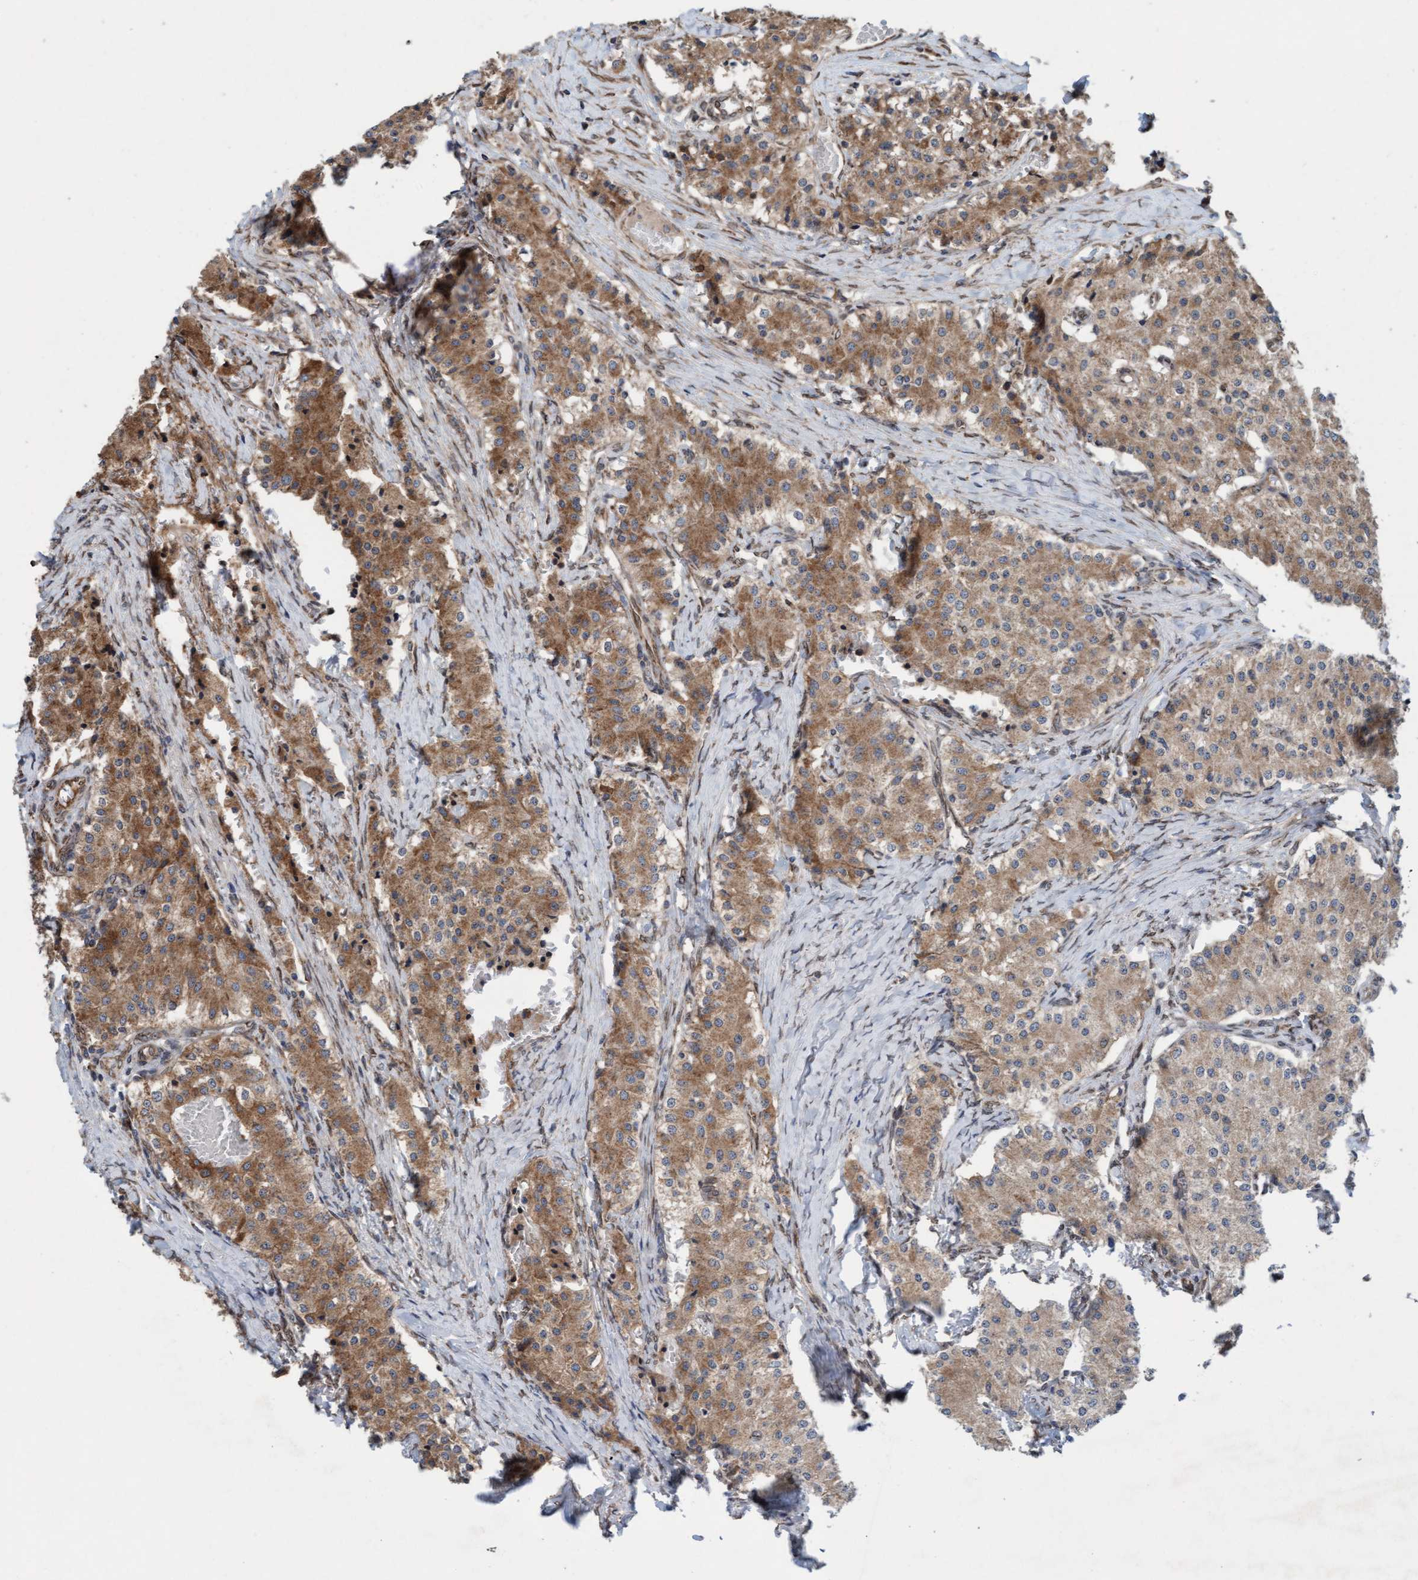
{"staining": {"intensity": "moderate", "quantity": ">75%", "location": "cytoplasmic/membranous"}, "tissue": "carcinoid", "cell_type": "Tumor cells", "image_type": "cancer", "snomed": [{"axis": "morphology", "description": "Carcinoid, malignant, NOS"}, {"axis": "topography", "description": "Colon"}], "caption": "Immunohistochemical staining of carcinoid displays medium levels of moderate cytoplasmic/membranous staining in approximately >75% of tumor cells.", "gene": "MRPS23", "patient": {"sex": "female", "age": 52}}